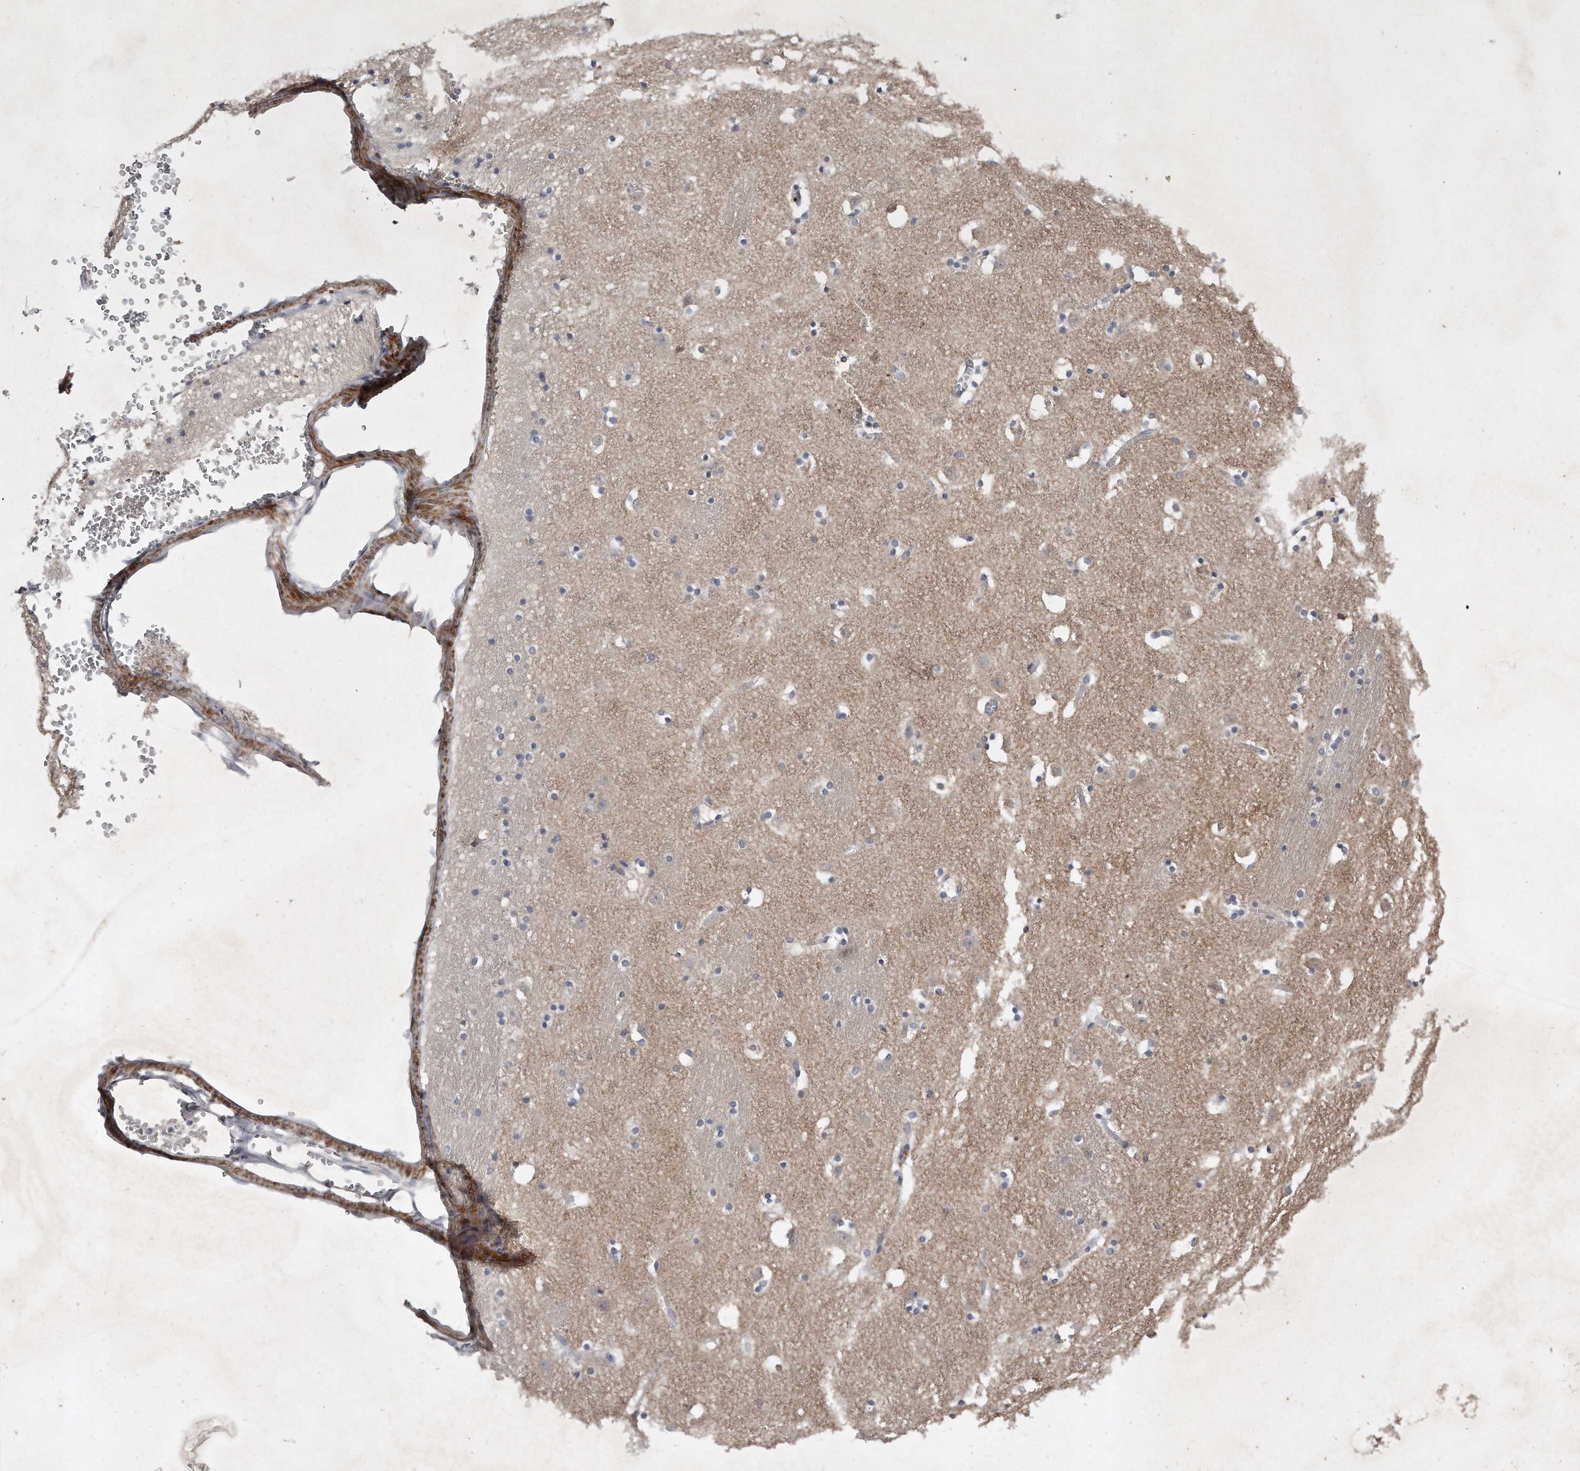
{"staining": {"intensity": "weak", "quantity": "<25%", "location": "cytoplasmic/membranous"}, "tissue": "caudate", "cell_type": "Glial cells", "image_type": "normal", "snomed": [{"axis": "morphology", "description": "Normal tissue, NOS"}, {"axis": "topography", "description": "Lateral ventricle wall"}], "caption": "Immunohistochemical staining of benign human caudate demonstrates no significant expression in glial cells.", "gene": "TECR", "patient": {"sex": "male", "age": 45}}